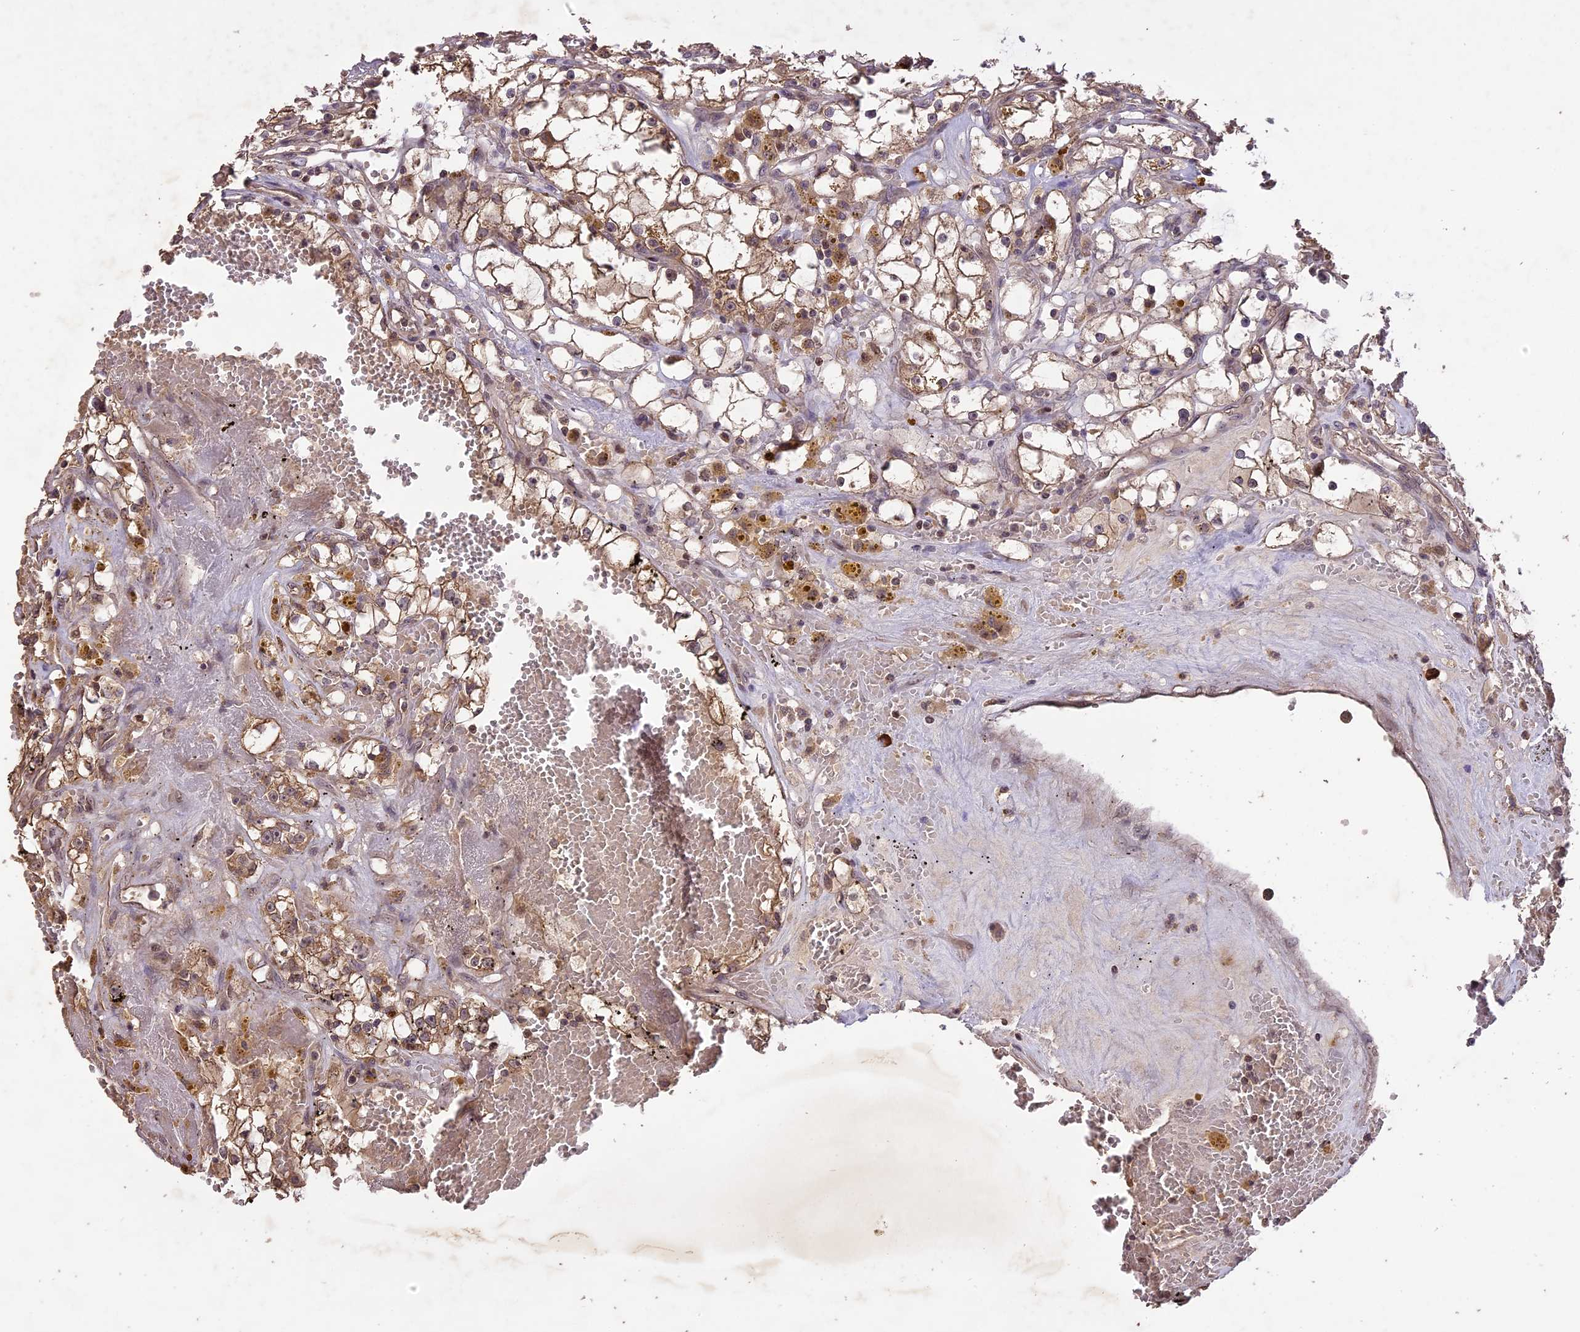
{"staining": {"intensity": "moderate", "quantity": ">75%", "location": "cytoplasmic/membranous"}, "tissue": "renal cancer", "cell_type": "Tumor cells", "image_type": "cancer", "snomed": [{"axis": "morphology", "description": "Adenocarcinoma, NOS"}, {"axis": "topography", "description": "Kidney"}], "caption": "Human renal cancer (adenocarcinoma) stained with a protein marker shows moderate staining in tumor cells.", "gene": "TIGD7", "patient": {"sex": "male", "age": 56}}